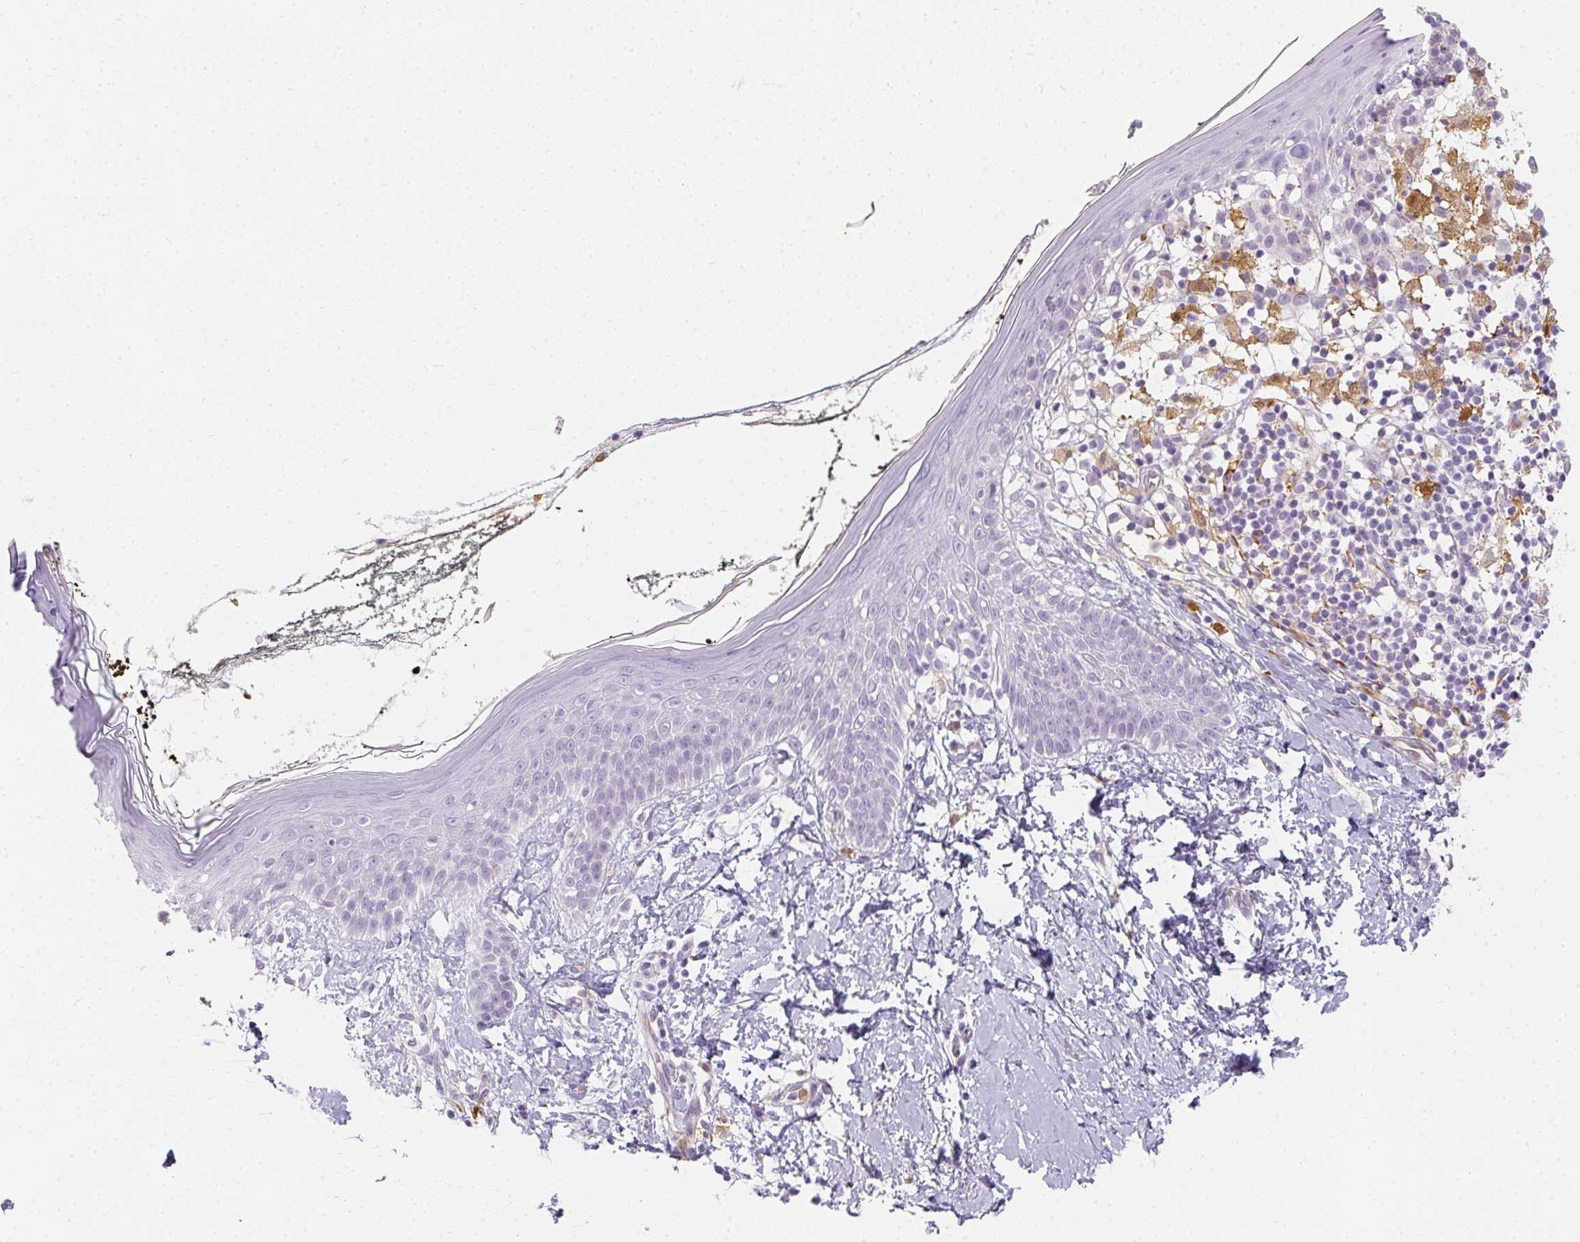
{"staining": {"intensity": "negative", "quantity": "none", "location": "none"}, "tissue": "skin", "cell_type": "Fibroblasts", "image_type": "normal", "snomed": [{"axis": "morphology", "description": "Normal tissue, NOS"}, {"axis": "topography", "description": "Skin"}], "caption": "DAB immunohistochemical staining of normal skin reveals no significant staining in fibroblasts. Brightfield microscopy of immunohistochemistry stained with DAB (brown) and hematoxylin (blue), captured at high magnification.", "gene": "HK3", "patient": {"sex": "female", "age": 34}}